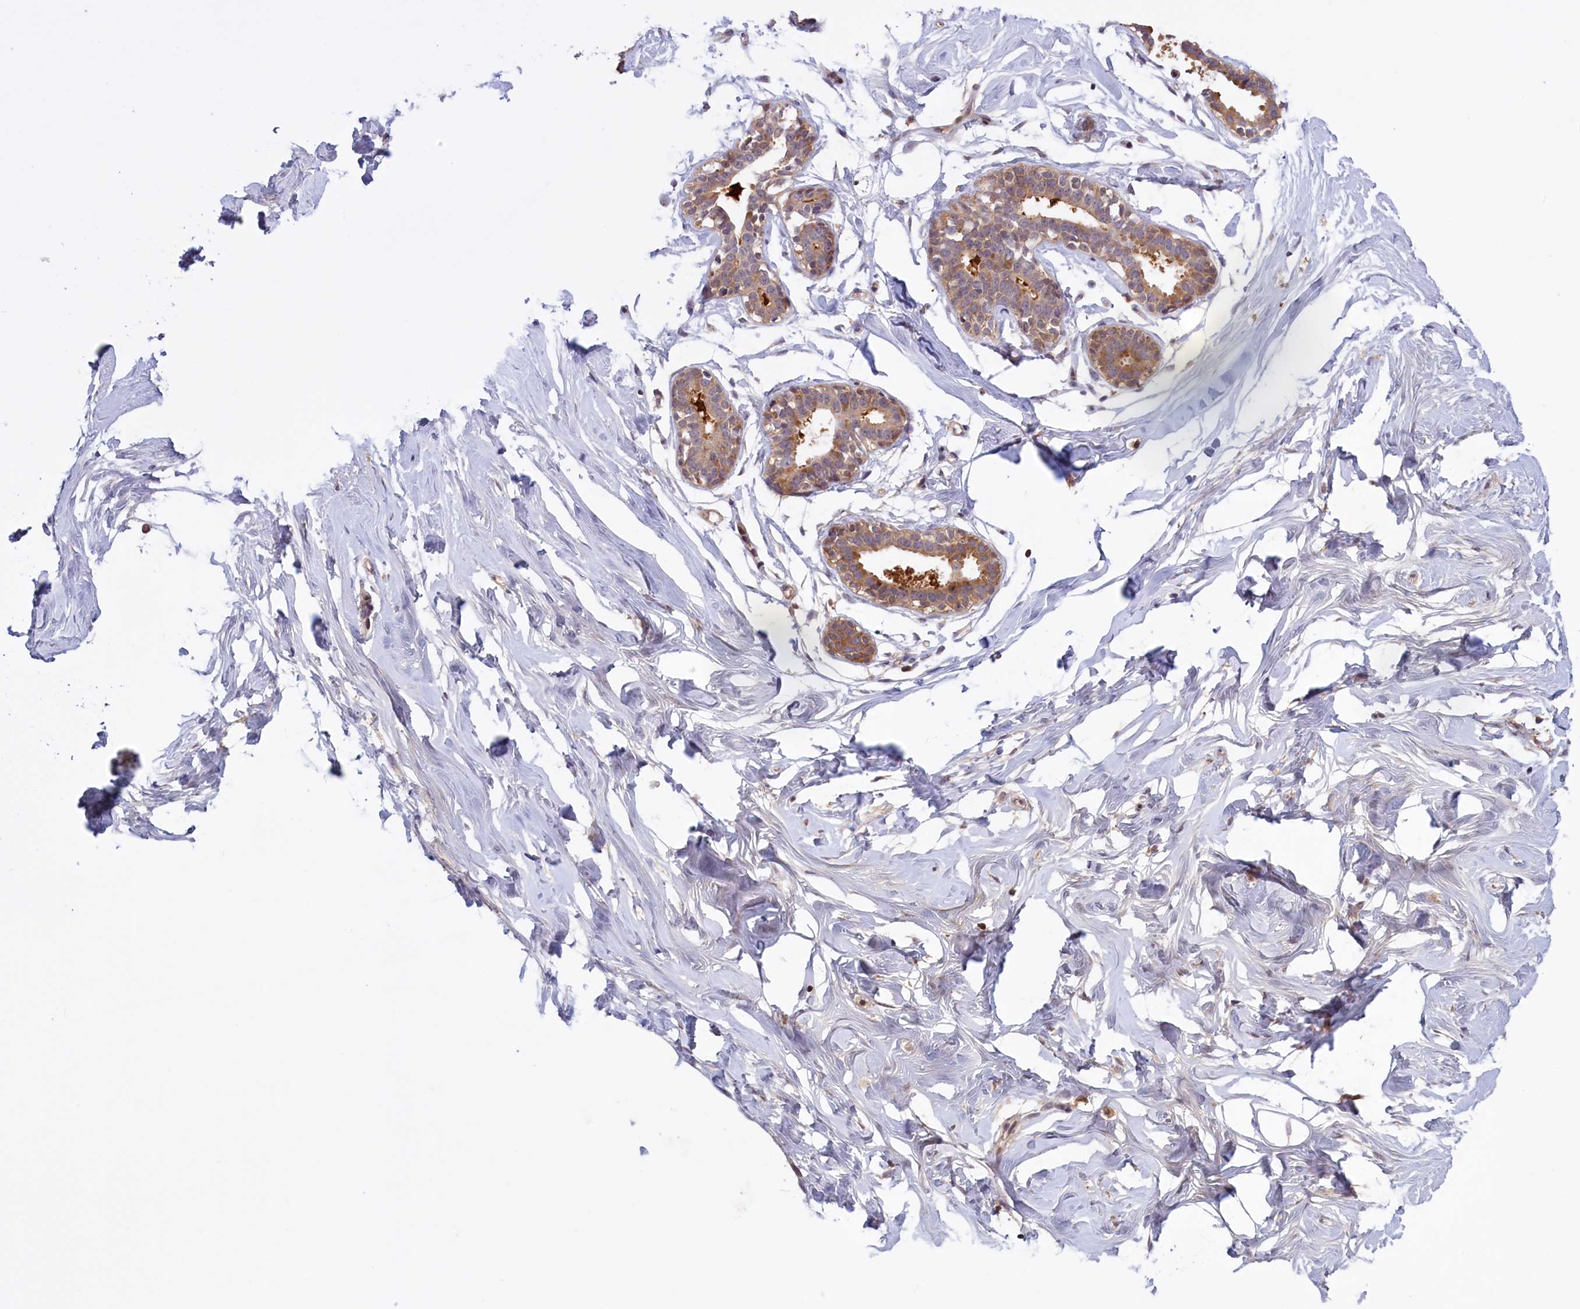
{"staining": {"intensity": "negative", "quantity": "none", "location": "none"}, "tissue": "breast", "cell_type": "Adipocytes", "image_type": "normal", "snomed": [{"axis": "morphology", "description": "Normal tissue, NOS"}, {"axis": "morphology", "description": "Adenoma, NOS"}, {"axis": "topography", "description": "Breast"}], "caption": "This is an IHC micrograph of unremarkable human breast. There is no expression in adipocytes.", "gene": "RRAD", "patient": {"sex": "female", "age": 23}}